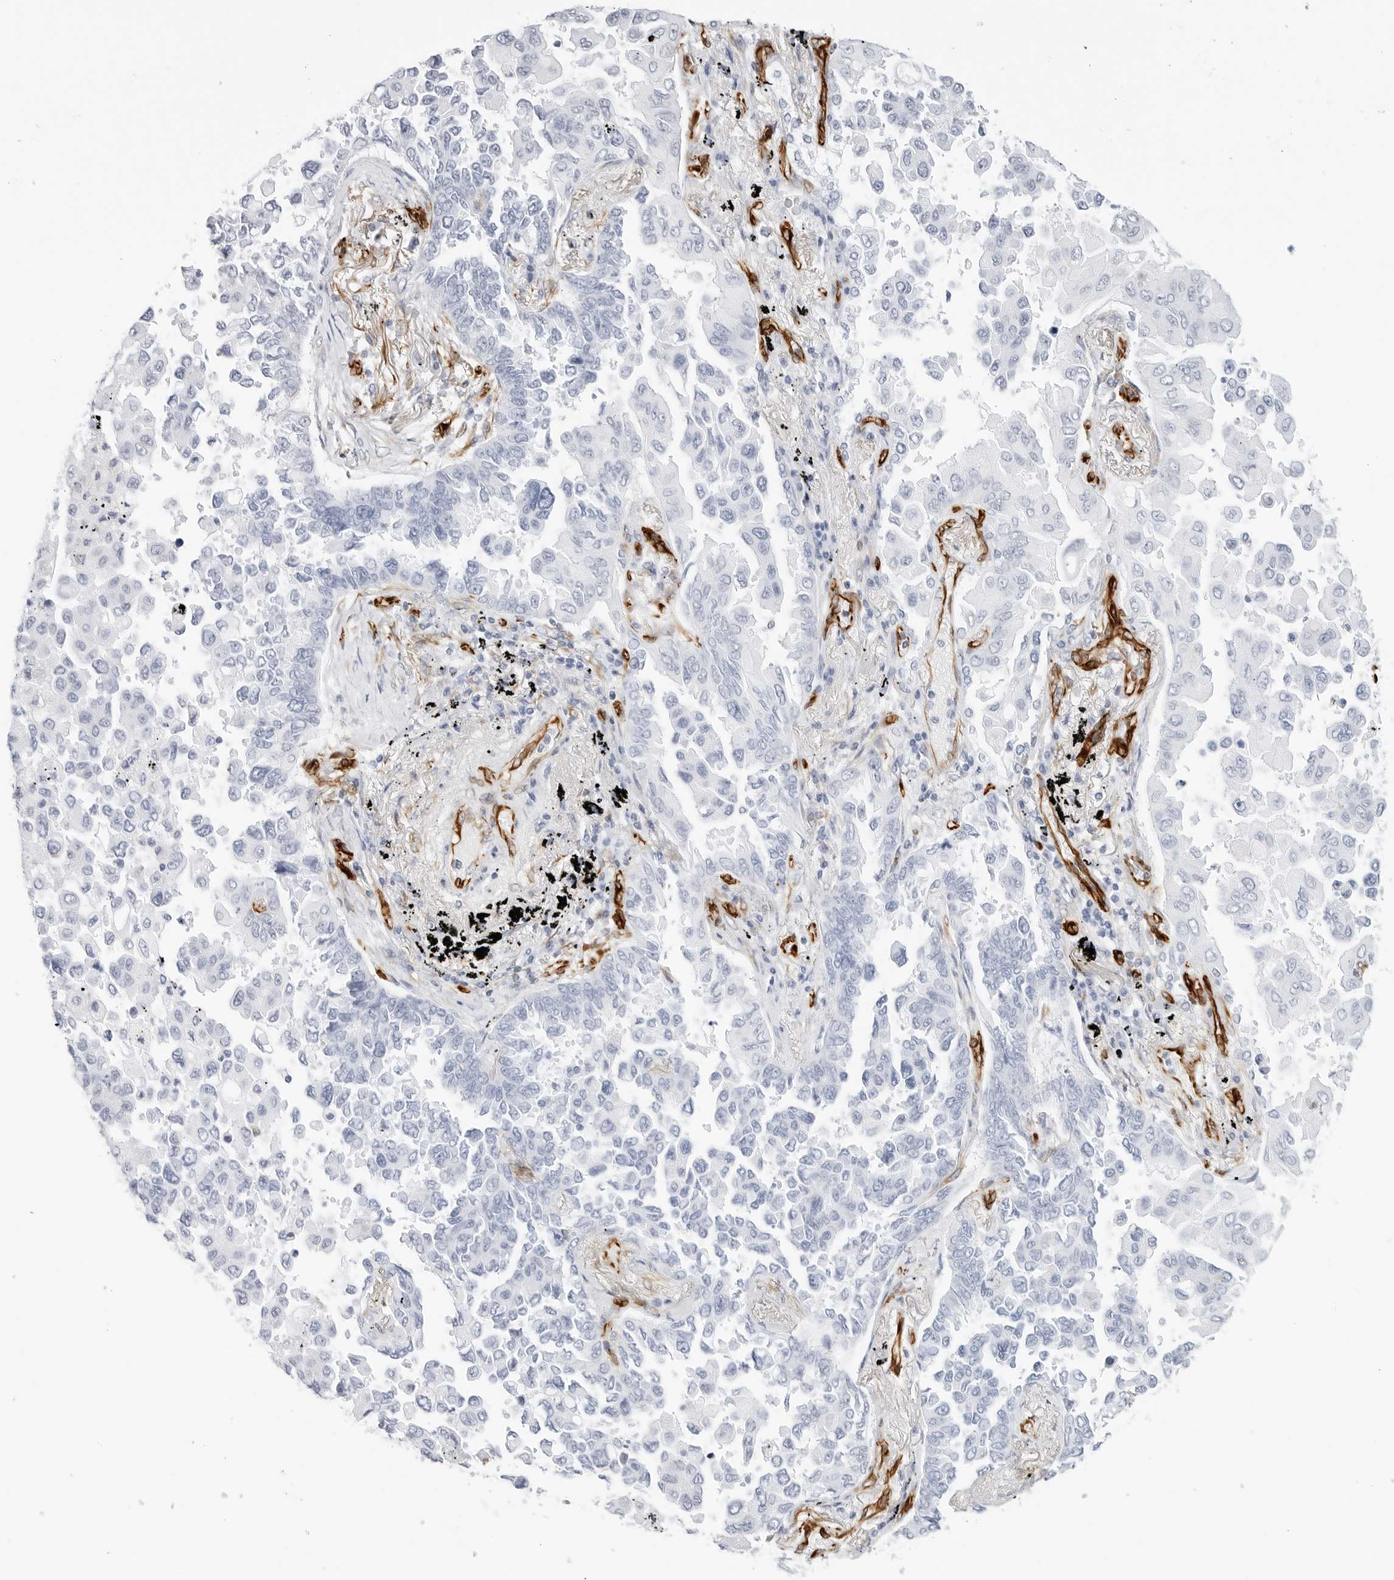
{"staining": {"intensity": "negative", "quantity": "none", "location": "none"}, "tissue": "lung cancer", "cell_type": "Tumor cells", "image_type": "cancer", "snomed": [{"axis": "morphology", "description": "Adenocarcinoma, NOS"}, {"axis": "topography", "description": "Lung"}], "caption": "Immunohistochemical staining of adenocarcinoma (lung) shows no significant expression in tumor cells.", "gene": "NES", "patient": {"sex": "female", "age": 67}}